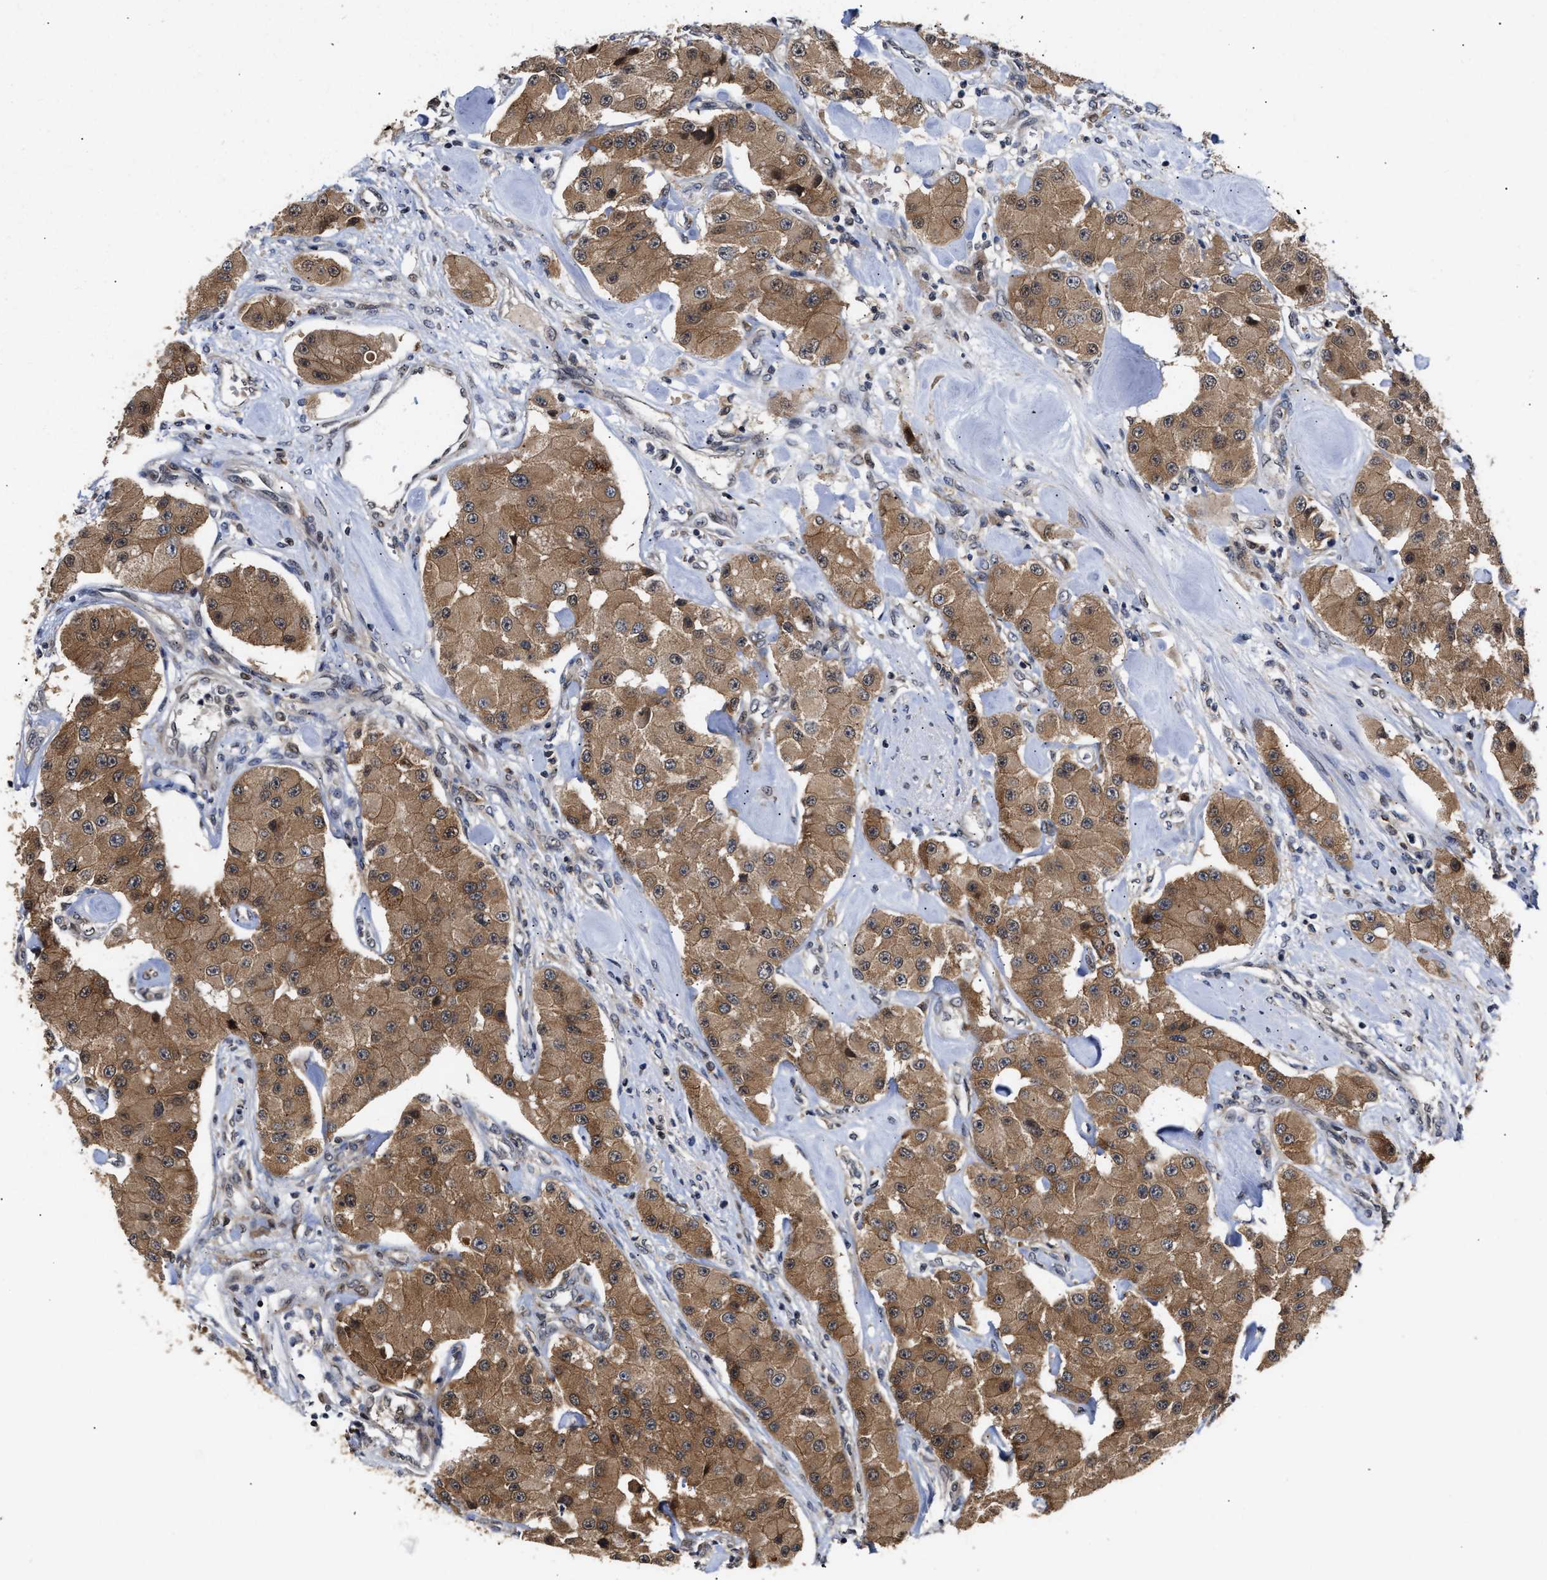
{"staining": {"intensity": "moderate", "quantity": ">75%", "location": "cytoplasmic/membranous"}, "tissue": "carcinoid", "cell_type": "Tumor cells", "image_type": "cancer", "snomed": [{"axis": "morphology", "description": "Carcinoid, malignant, NOS"}, {"axis": "topography", "description": "Pancreas"}], "caption": "Immunohistochemistry (IHC) micrograph of carcinoid stained for a protein (brown), which exhibits medium levels of moderate cytoplasmic/membranous positivity in about >75% of tumor cells.", "gene": "CLIP2", "patient": {"sex": "male", "age": 41}}